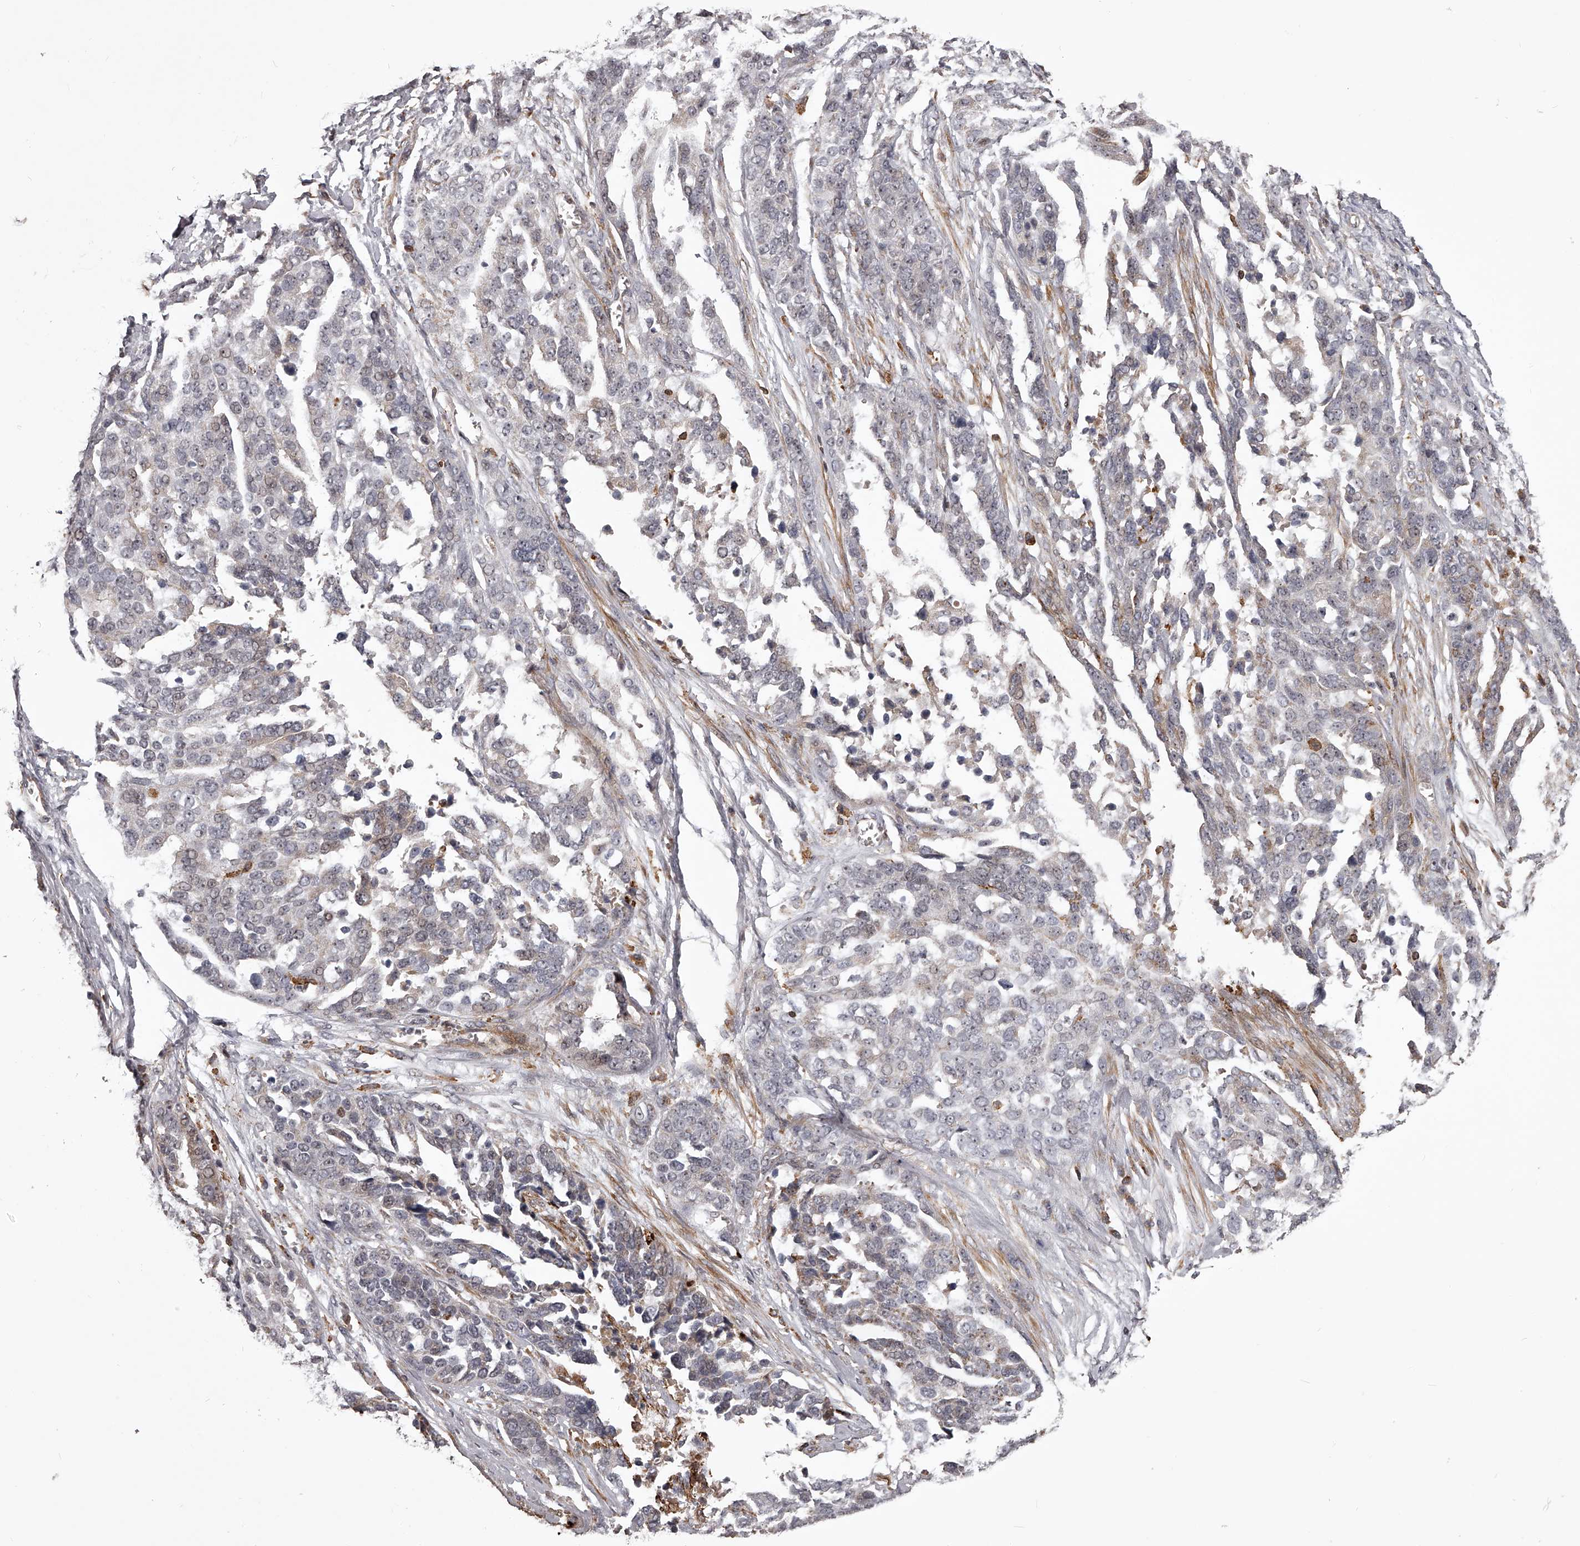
{"staining": {"intensity": "weak", "quantity": "<25%", "location": "nuclear"}, "tissue": "ovarian cancer", "cell_type": "Tumor cells", "image_type": "cancer", "snomed": [{"axis": "morphology", "description": "Cystadenocarcinoma, serous, NOS"}, {"axis": "topography", "description": "Ovary"}], "caption": "This photomicrograph is of serous cystadenocarcinoma (ovarian) stained with immunohistochemistry to label a protein in brown with the nuclei are counter-stained blue. There is no expression in tumor cells.", "gene": "RRP36", "patient": {"sex": "female", "age": 44}}